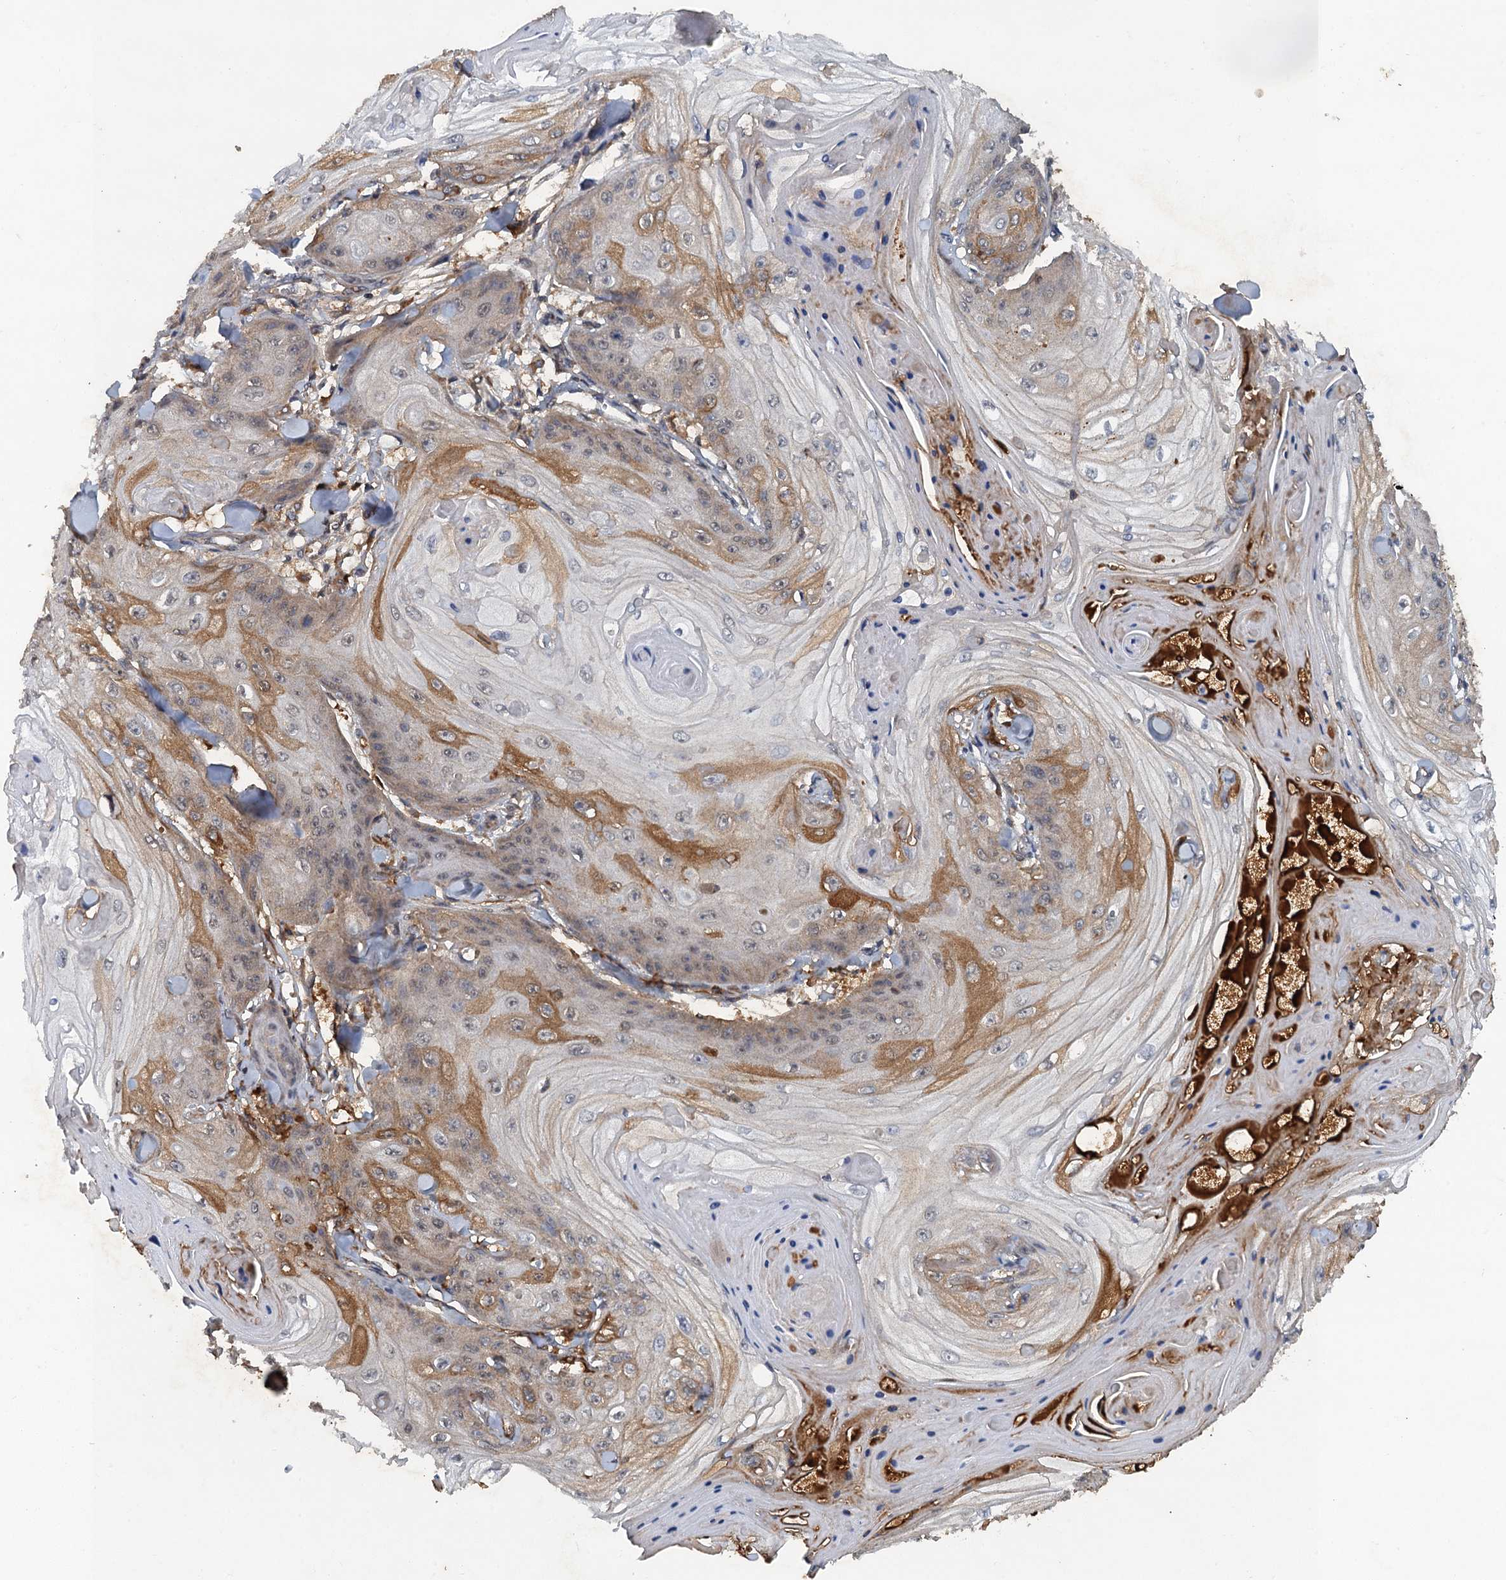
{"staining": {"intensity": "moderate", "quantity": "<25%", "location": "cytoplasmic/membranous"}, "tissue": "skin cancer", "cell_type": "Tumor cells", "image_type": "cancer", "snomed": [{"axis": "morphology", "description": "Squamous cell carcinoma, NOS"}, {"axis": "topography", "description": "Skin"}], "caption": "Immunohistochemical staining of human skin cancer (squamous cell carcinoma) exhibits low levels of moderate cytoplasmic/membranous staining in about <25% of tumor cells.", "gene": "HAPLN3", "patient": {"sex": "male", "age": 74}}